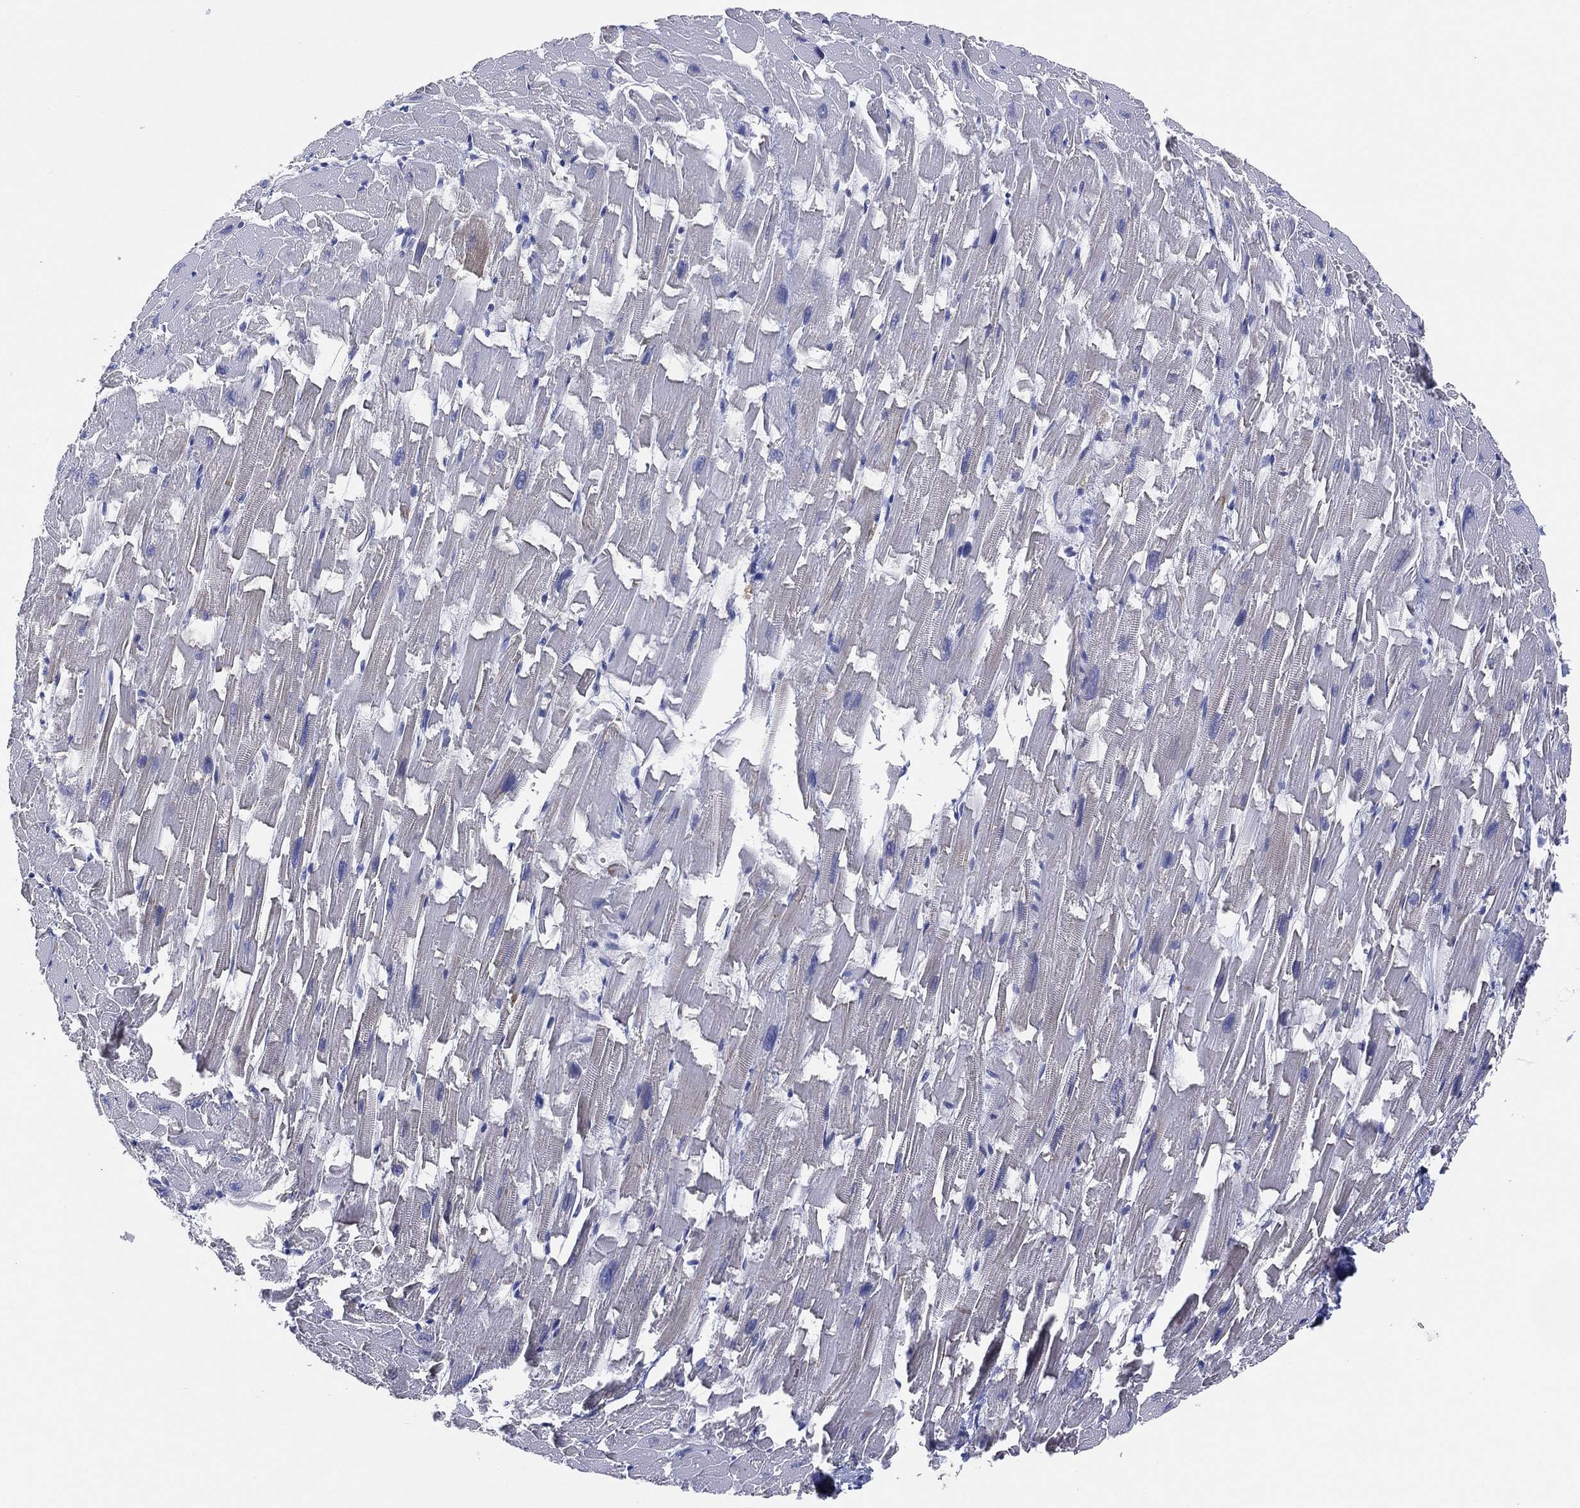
{"staining": {"intensity": "negative", "quantity": "none", "location": "none"}, "tissue": "heart muscle", "cell_type": "Cardiomyocytes", "image_type": "normal", "snomed": [{"axis": "morphology", "description": "Normal tissue, NOS"}, {"axis": "topography", "description": "Heart"}], "caption": "Heart muscle was stained to show a protein in brown. There is no significant positivity in cardiomyocytes. (IHC, brightfield microscopy, high magnification).", "gene": "TMEM40", "patient": {"sex": "female", "age": 64}}